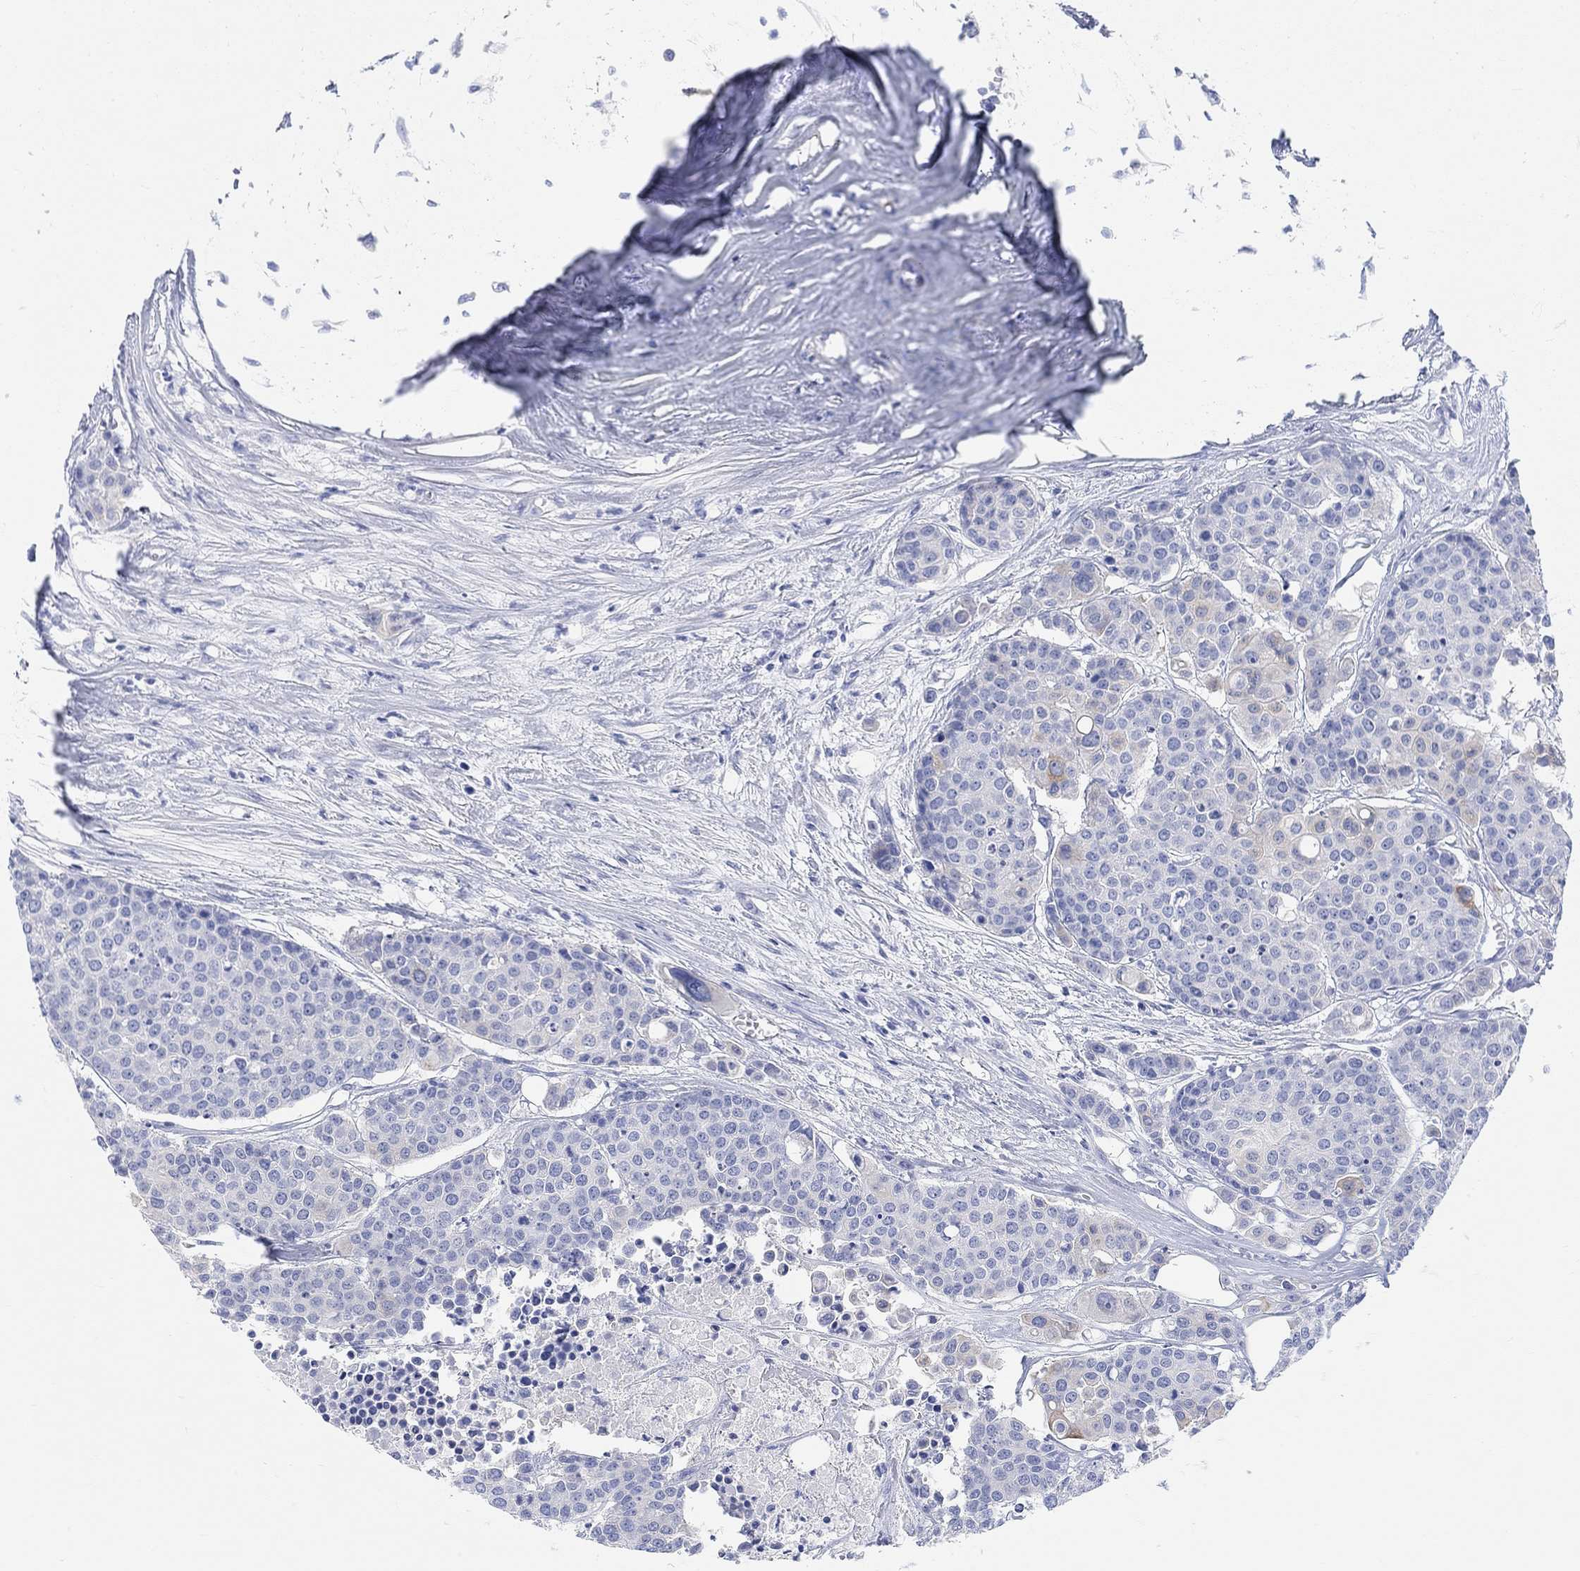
{"staining": {"intensity": "negative", "quantity": "none", "location": "none"}, "tissue": "carcinoid", "cell_type": "Tumor cells", "image_type": "cancer", "snomed": [{"axis": "morphology", "description": "Carcinoid, malignant, NOS"}, {"axis": "topography", "description": "Colon"}], "caption": "A high-resolution image shows IHC staining of carcinoid, which exhibits no significant expression in tumor cells. (DAB IHC with hematoxylin counter stain).", "gene": "XIRP2", "patient": {"sex": "male", "age": 81}}